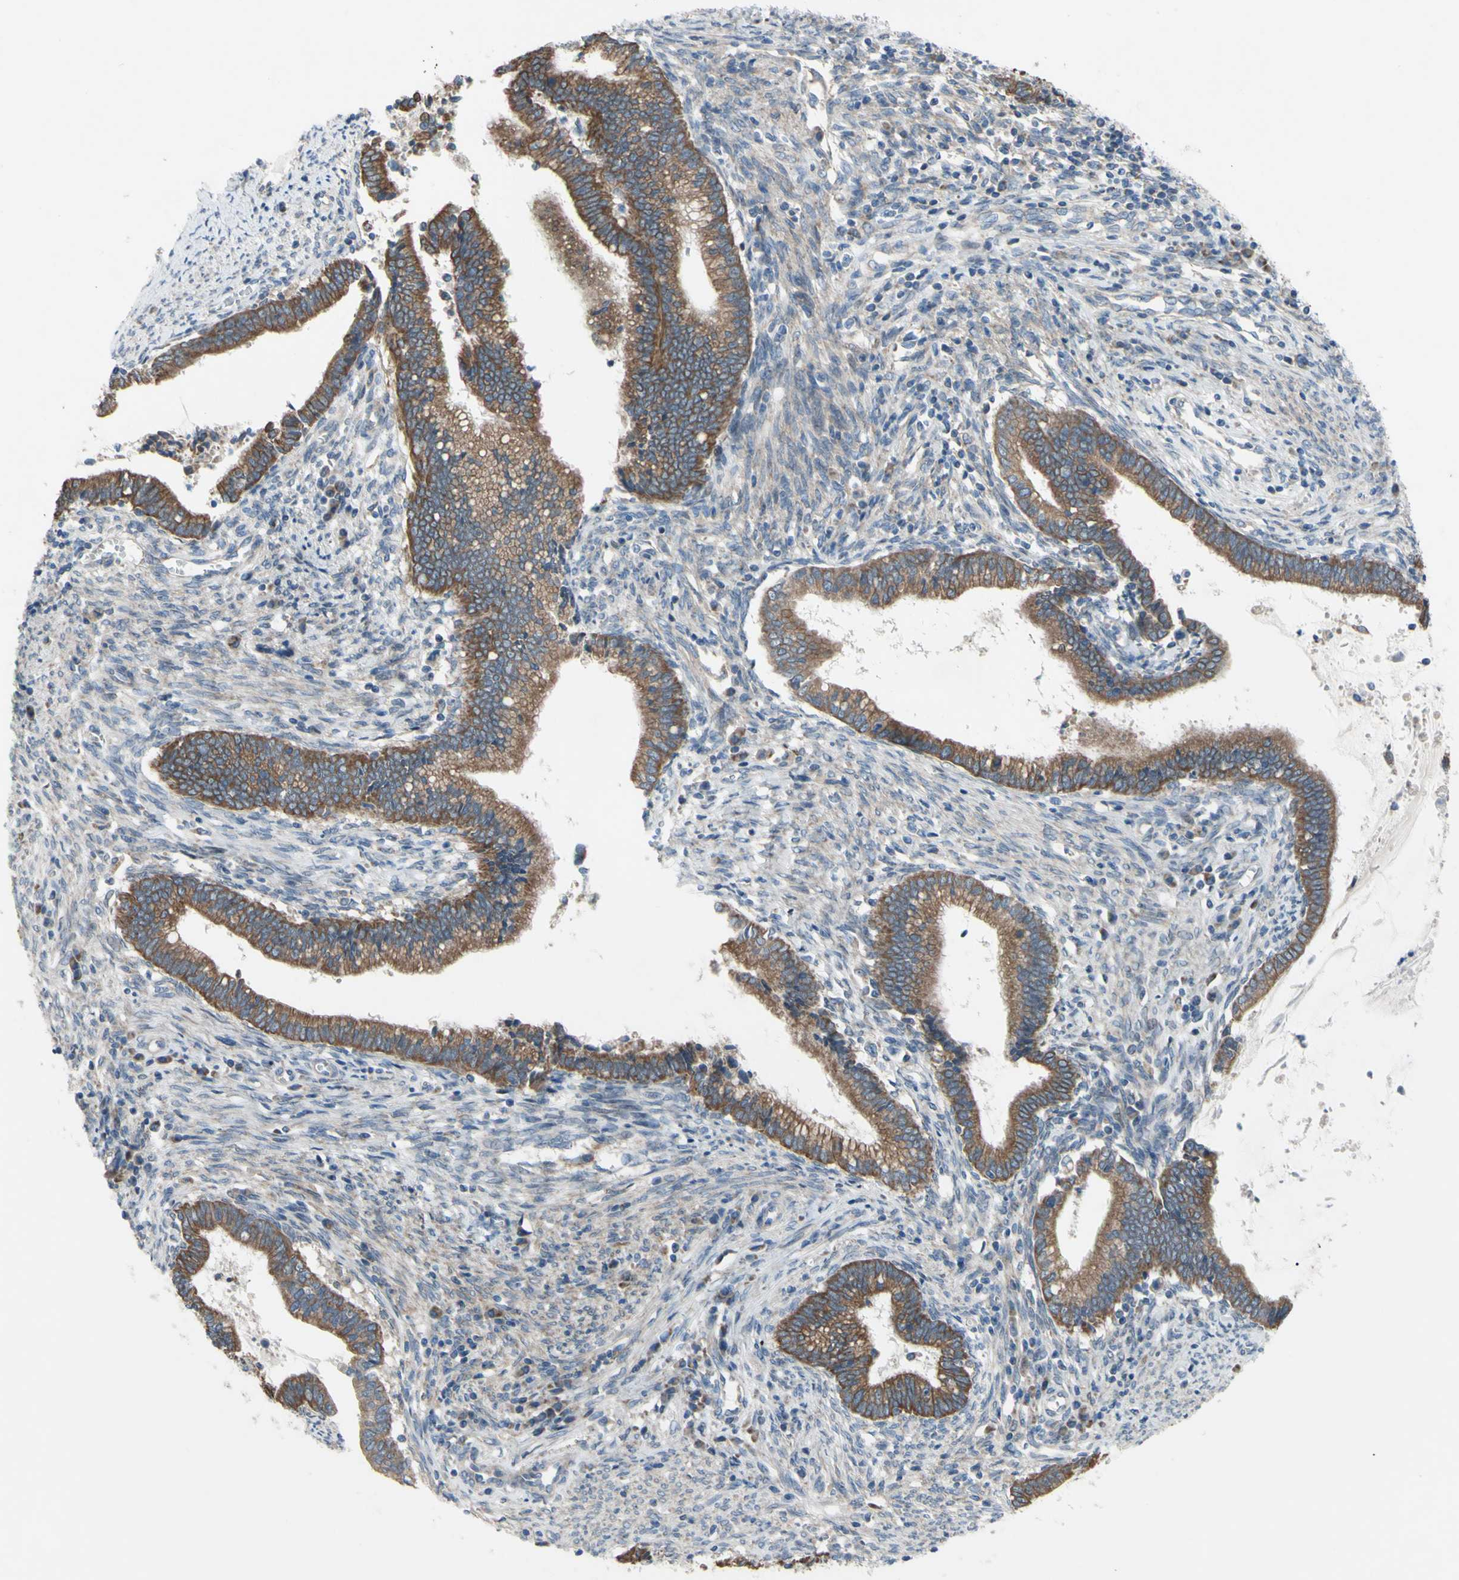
{"staining": {"intensity": "moderate", "quantity": ">75%", "location": "cytoplasmic/membranous"}, "tissue": "cervical cancer", "cell_type": "Tumor cells", "image_type": "cancer", "snomed": [{"axis": "morphology", "description": "Adenocarcinoma, NOS"}, {"axis": "topography", "description": "Cervix"}], "caption": "Cervical cancer stained for a protein demonstrates moderate cytoplasmic/membranous positivity in tumor cells. The staining was performed using DAB (3,3'-diaminobenzidine), with brown indicating positive protein expression. Nuclei are stained blue with hematoxylin.", "gene": "GRAMD2B", "patient": {"sex": "female", "age": 44}}